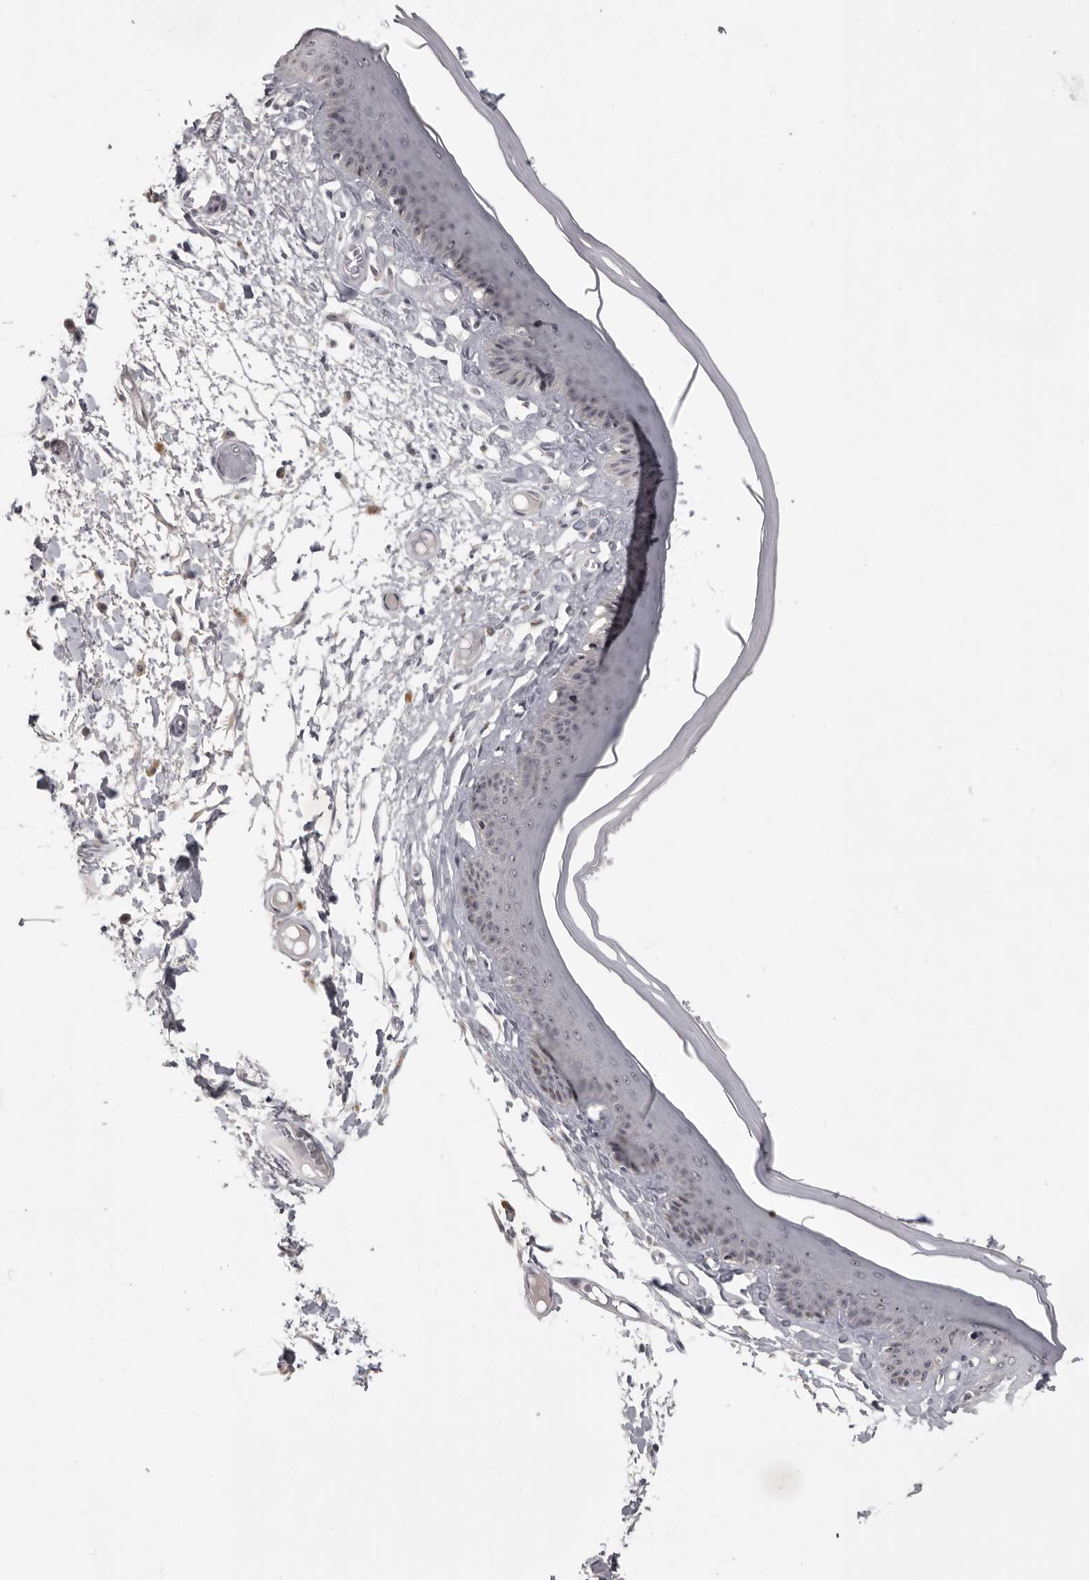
{"staining": {"intensity": "moderate", "quantity": "25%-75%", "location": "nuclear"}, "tissue": "skin", "cell_type": "Epidermal cells", "image_type": "normal", "snomed": [{"axis": "morphology", "description": "Normal tissue, NOS"}, {"axis": "topography", "description": "Vulva"}], "caption": "A medium amount of moderate nuclear expression is seen in approximately 25%-75% of epidermal cells in unremarkable skin.", "gene": "MRTO4", "patient": {"sex": "female", "age": 73}}